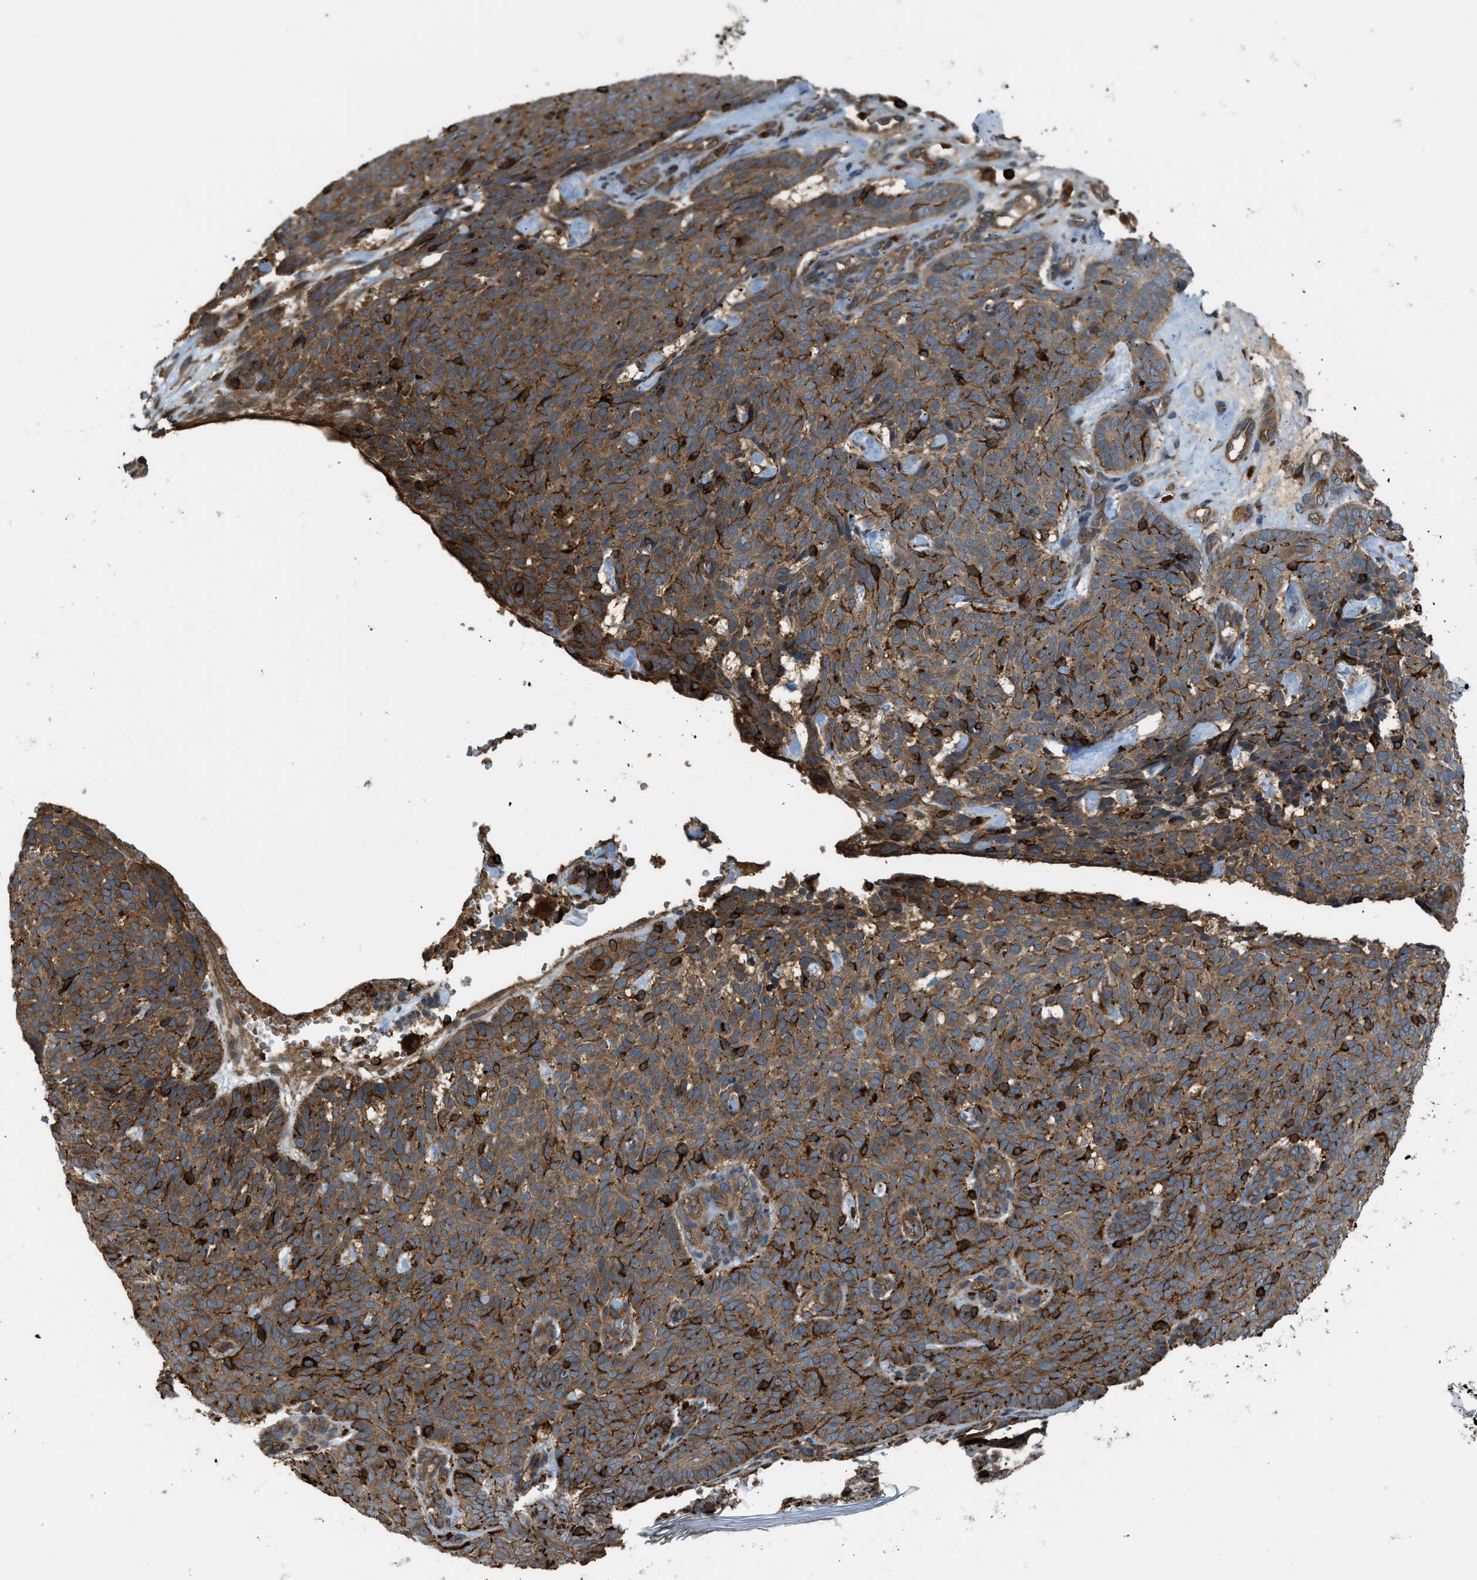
{"staining": {"intensity": "moderate", "quantity": ">75%", "location": "cytoplasmic/membranous"}, "tissue": "skin cancer", "cell_type": "Tumor cells", "image_type": "cancer", "snomed": [{"axis": "morphology", "description": "Basal cell carcinoma"}, {"axis": "topography", "description": "Skin"}], "caption": "About >75% of tumor cells in basal cell carcinoma (skin) demonstrate moderate cytoplasmic/membranous protein positivity as visualized by brown immunohistochemical staining.", "gene": "BAG4", "patient": {"sex": "male", "age": 61}}